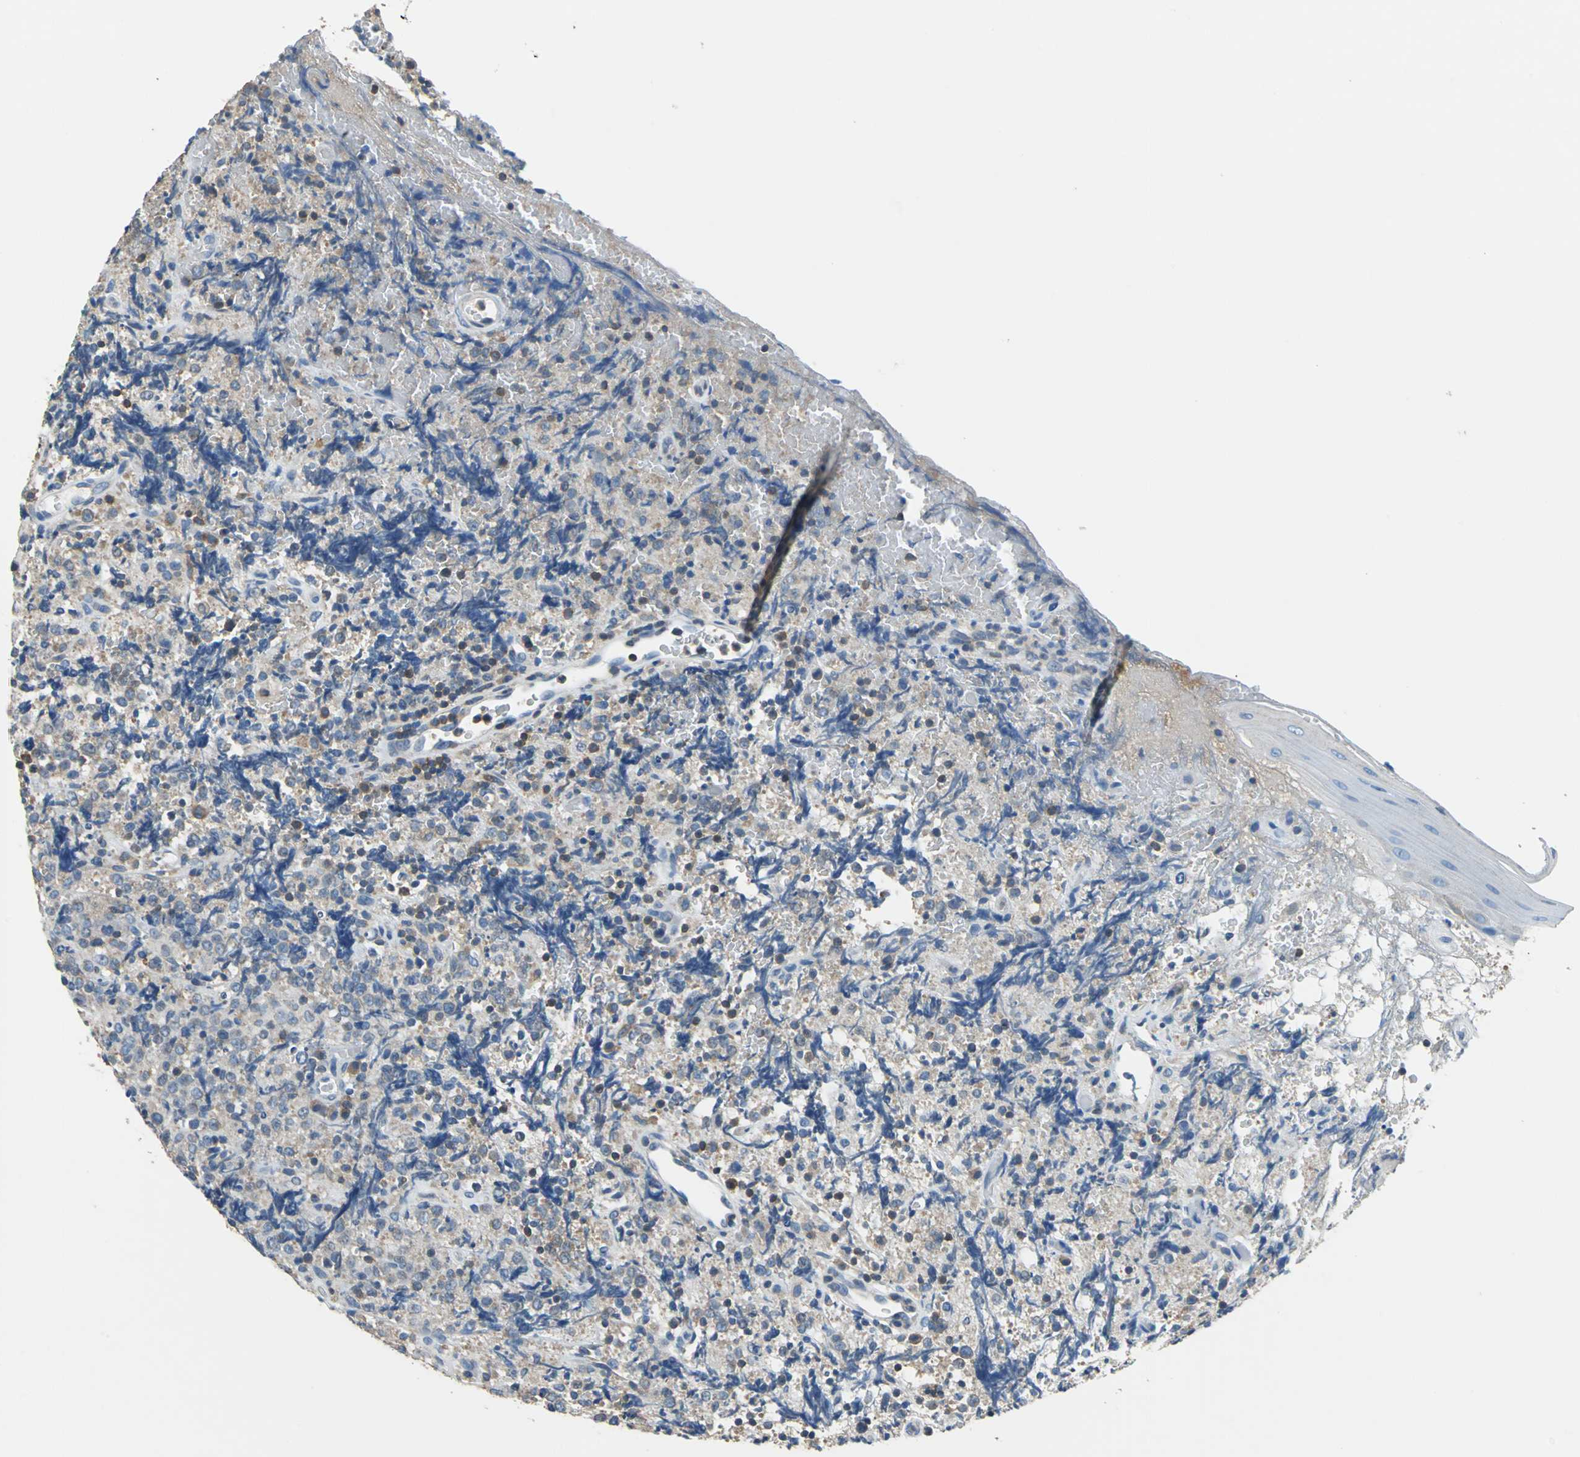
{"staining": {"intensity": "weak", "quantity": "<25%", "location": "cytoplasmic/membranous"}, "tissue": "lymphoma", "cell_type": "Tumor cells", "image_type": "cancer", "snomed": [{"axis": "morphology", "description": "Malignant lymphoma, non-Hodgkin's type, High grade"}, {"axis": "topography", "description": "Tonsil"}], "caption": "An image of human lymphoma is negative for staining in tumor cells. (DAB immunohistochemistry (IHC), high magnification).", "gene": "PRKCA", "patient": {"sex": "female", "age": 36}}